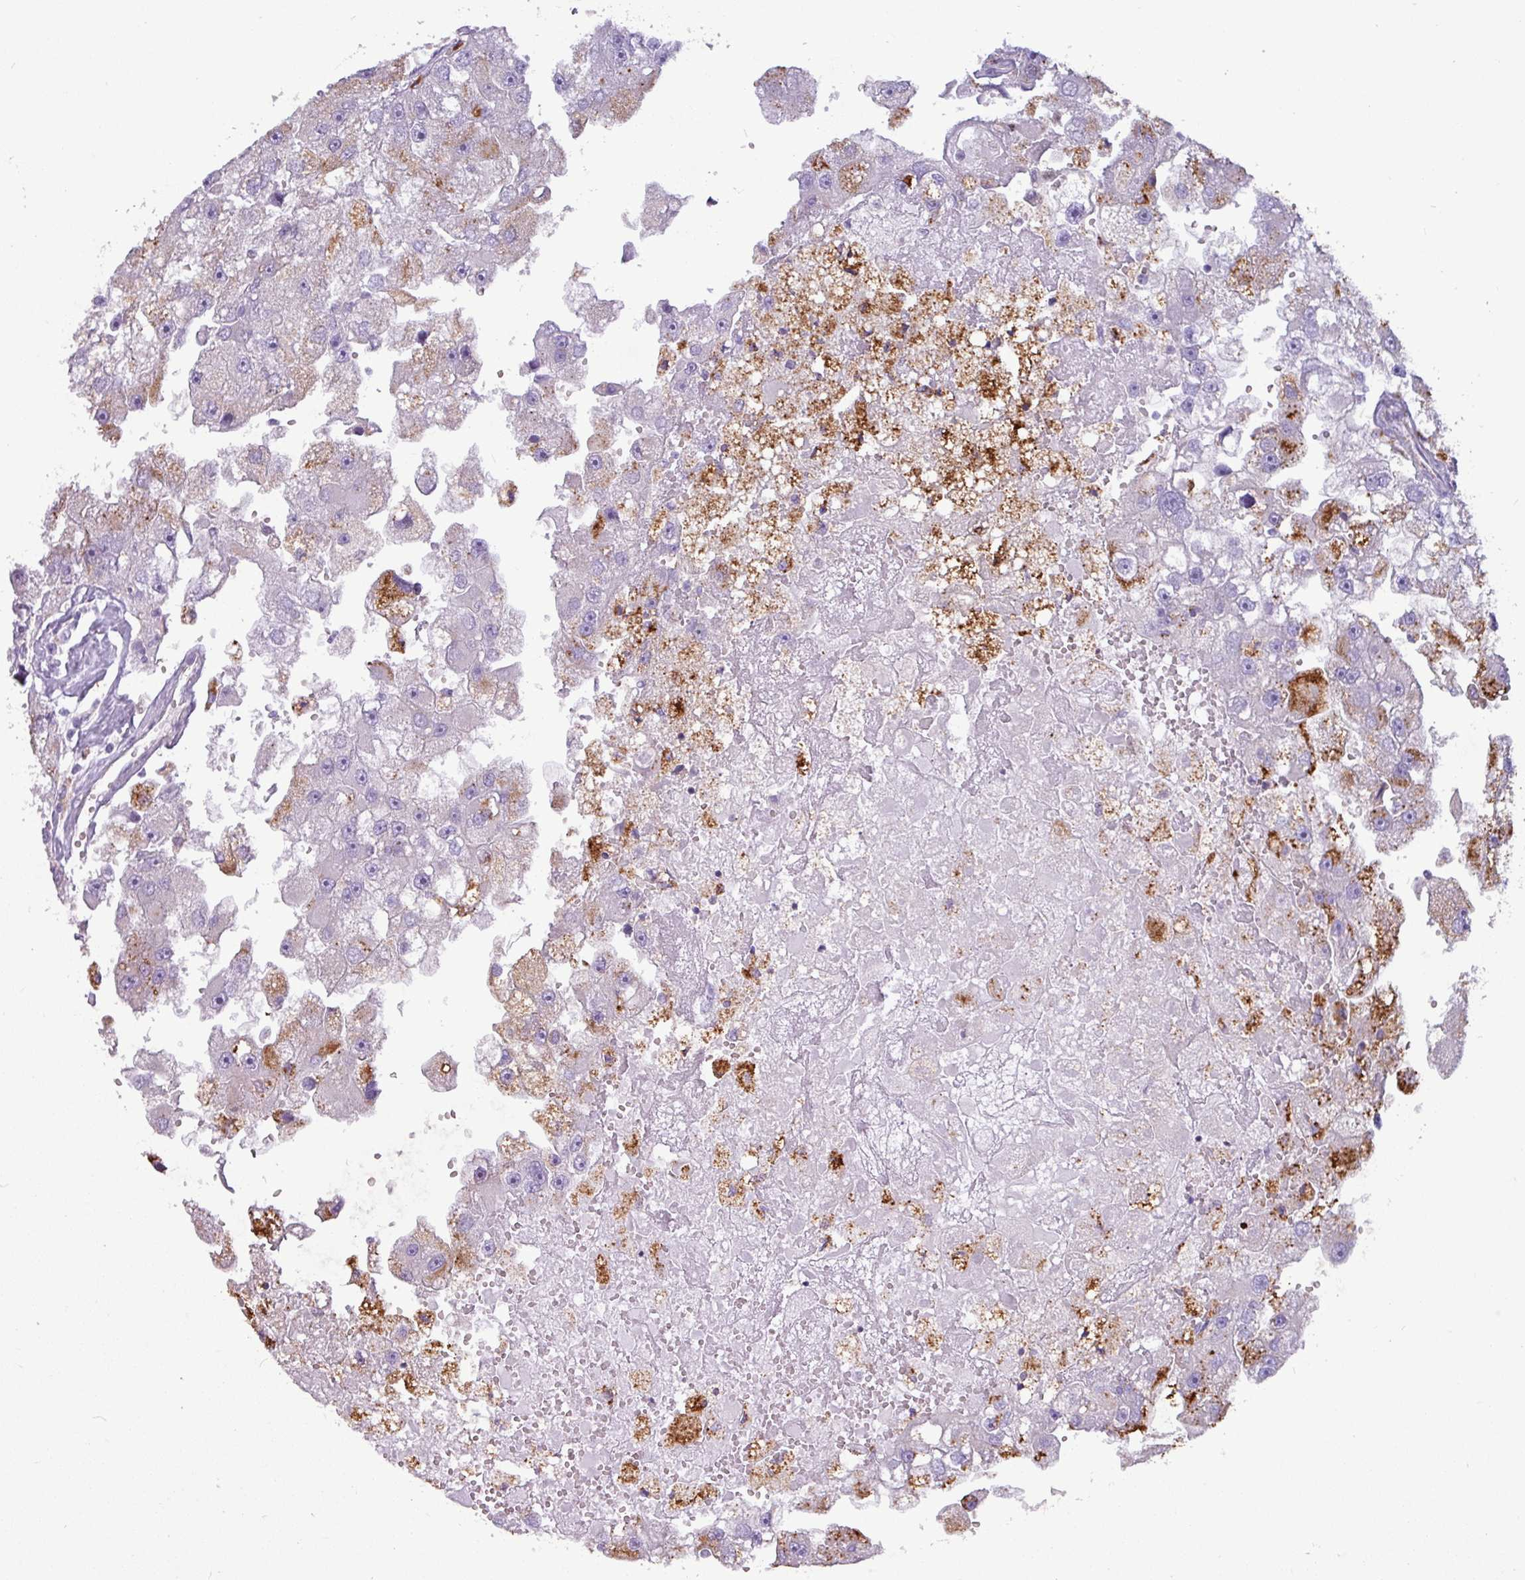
{"staining": {"intensity": "moderate", "quantity": "<25%", "location": "cytoplasmic/membranous"}, "tissue": "renal cancer", "cell_type": "Tumor cells", "image_type": "cancer", "snomed": [{"axis": "morphology", "description": "Adenocarcinoma, NOS"}, {"axis": "topography", "description": "Kidney"}], "caption": "Immunohistochemistry (IHC) histopathology image of human renal cancer stained for a protein (brown), which displays low levels of moderate cytoplasmic/membranous staining in approximately <25% of tumor cells.", "gene": "AMIGO2", "patient": {"sex": "male", "age": 63}}